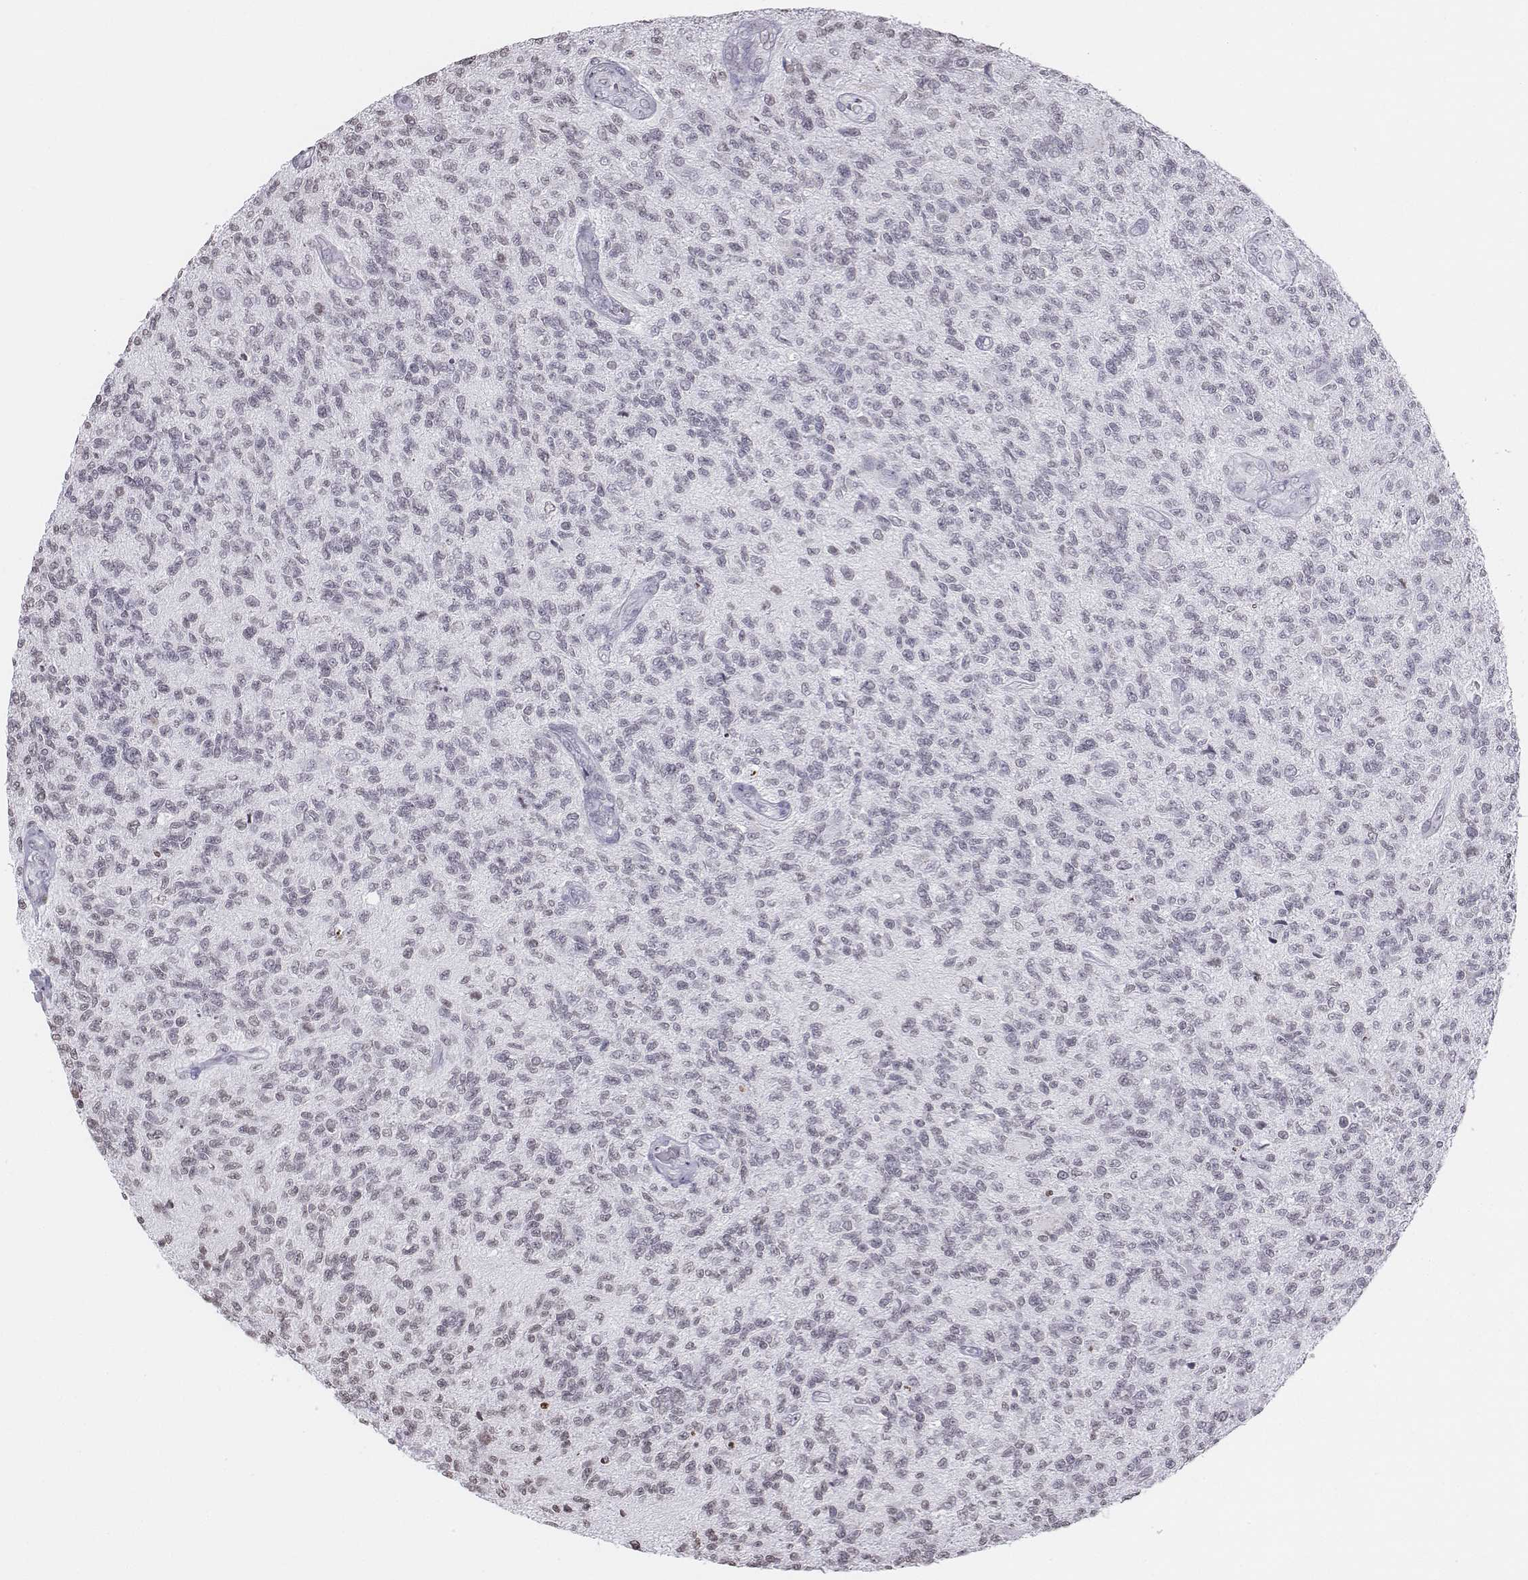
{"staining": {"intensity": "negative", "quantity": "none", "location": "none"}, "tissue": "glioma", "cell_type": "Tumor cells", "image_type": "cancer", "snomed": [{"axis": "morphology", "description": "Glioma, malignant, High grade"}, {"axis": "topography", "description": "Brain"}], "caption": "Tumor cells are negative for protein expression in human malignant glioma (high-grade).", "gene": "BARHL1", "patient": {"sex": "male", "age": 56}}